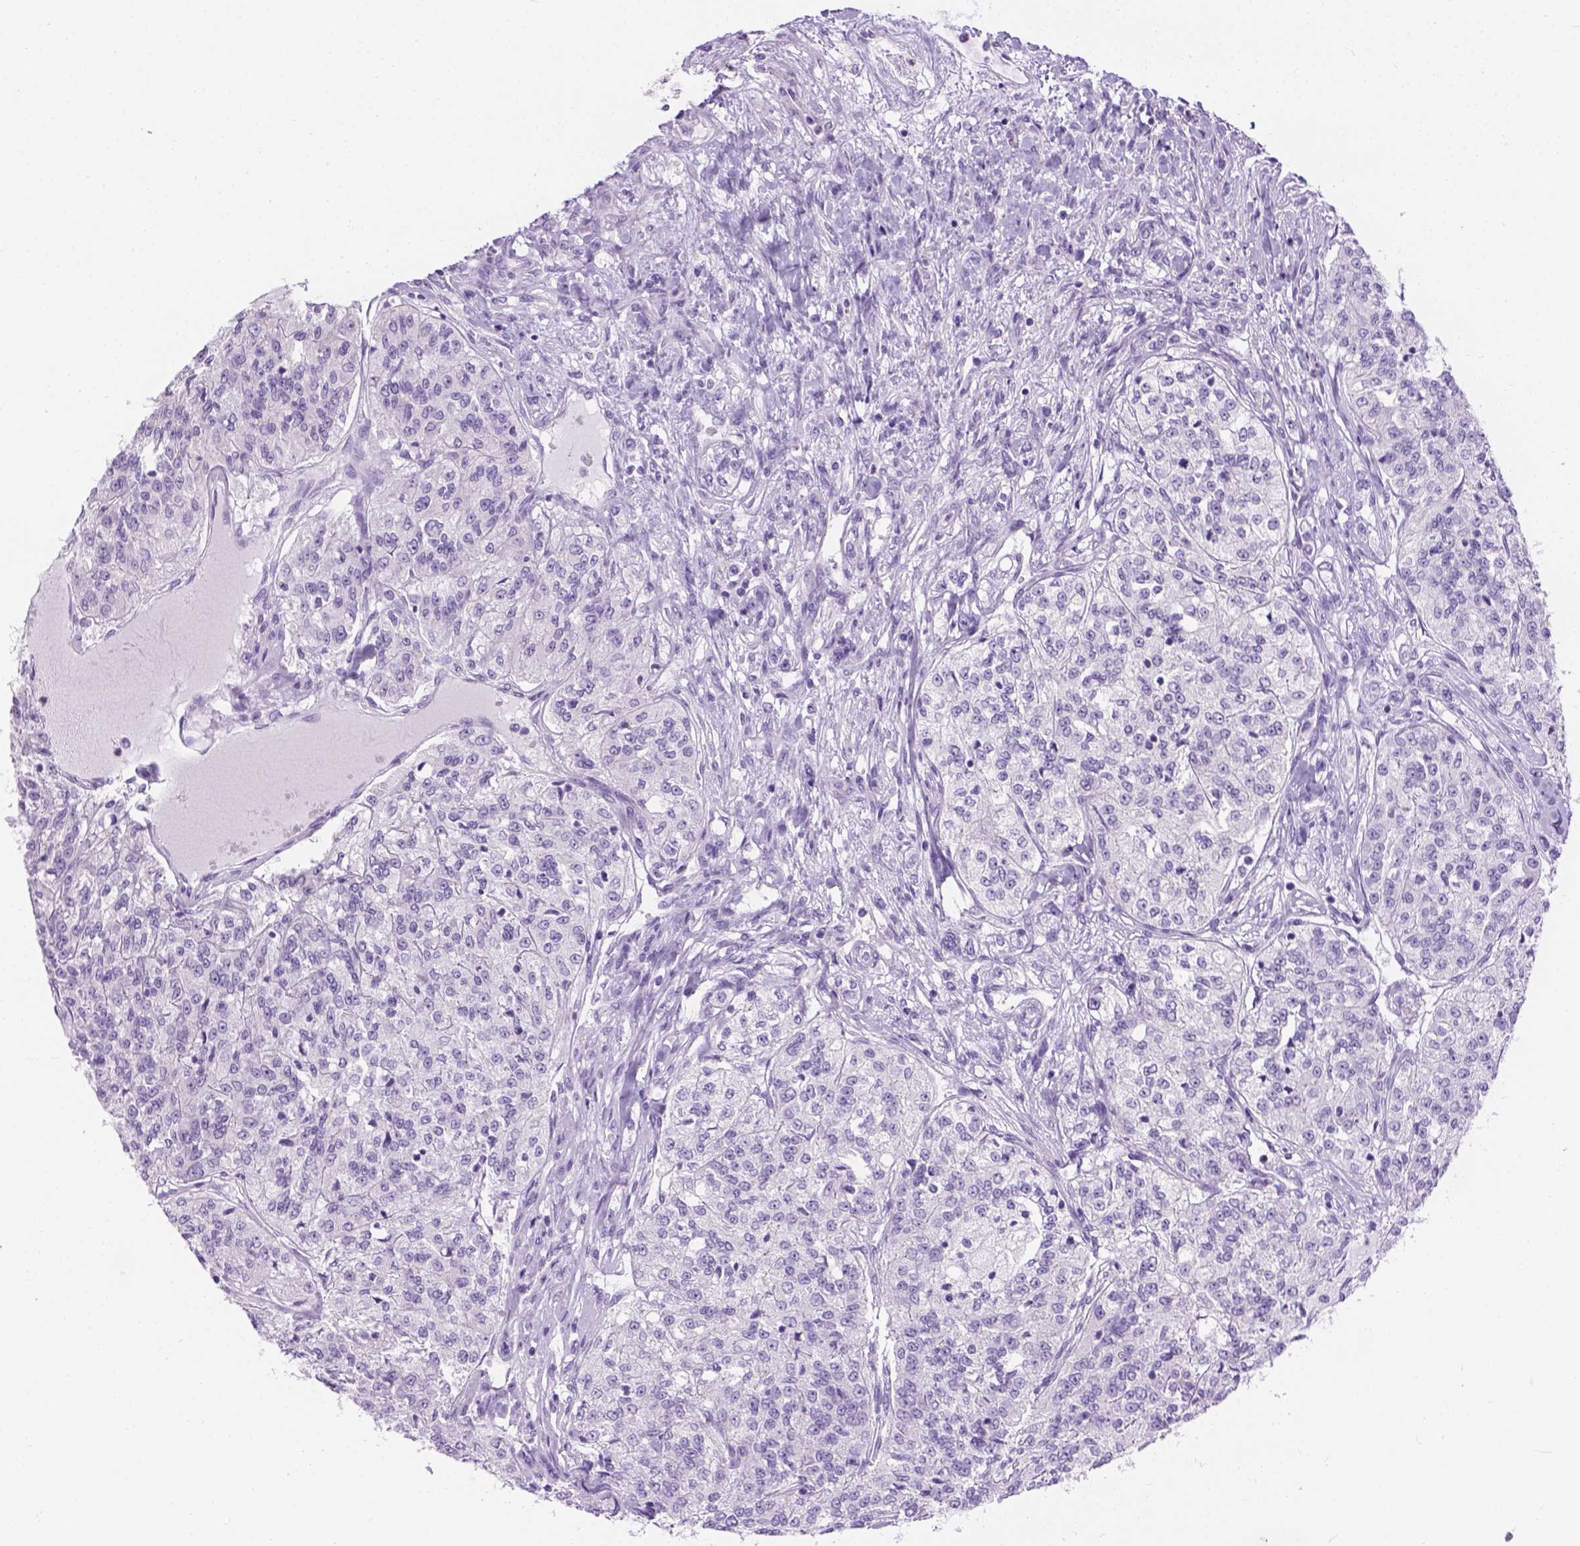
{"staining": {"intensity": "negative", "quantity": "none", "location": "none"}, "tissue": "renal cancer", "cell_type": "Tumor cells", "image_type": "cancer", "snomed": [{"axis": "morphology", "description": "Adenocarcinoma, NOS"}, {"axis": "topography", "description": "Kidney"}], "caption": "Histopathology image shows no significant protein staining in tumor cells of renal cancer.", "gene": "TMEM38A", "patient": {"sex": "female", "age": 63}}